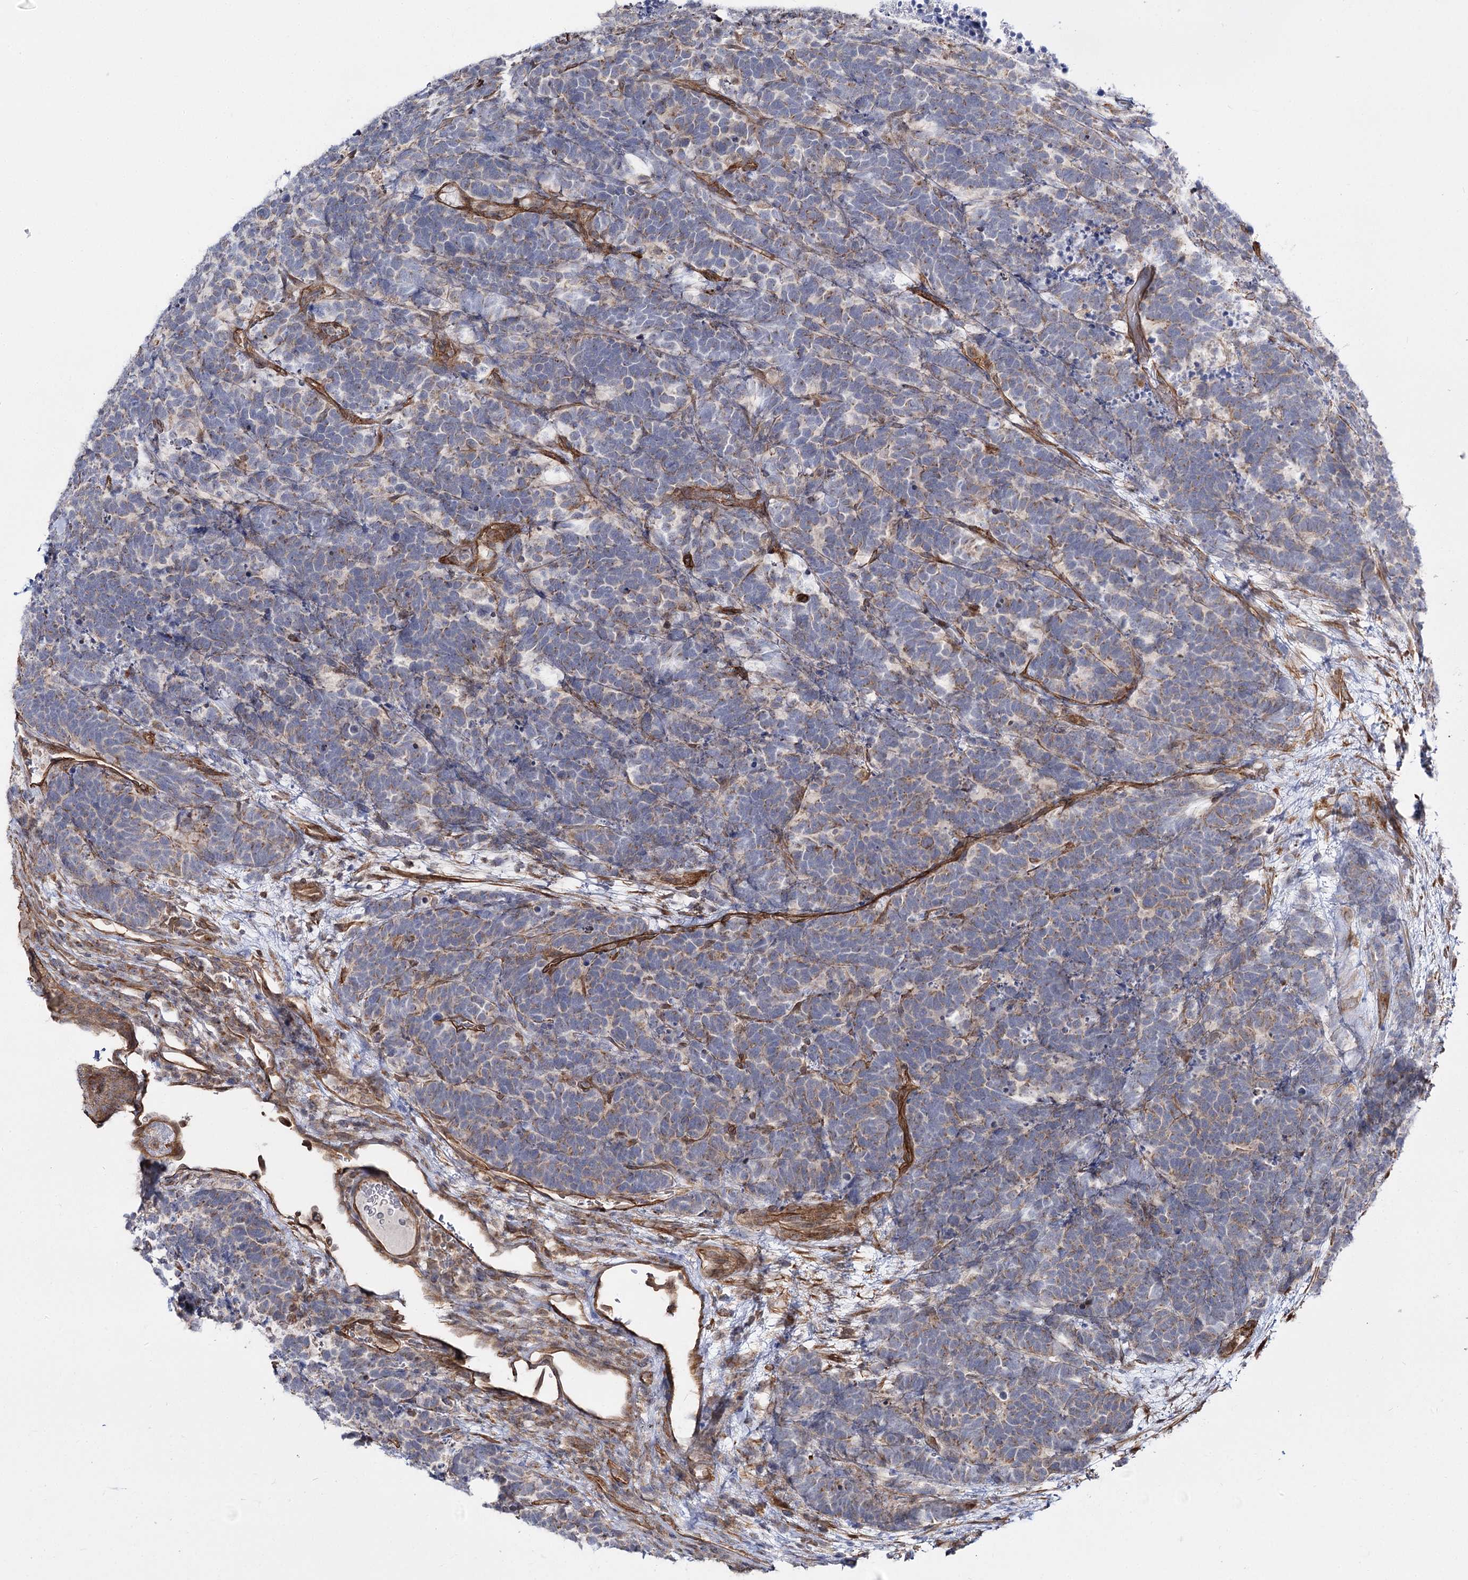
{"staining": {"intensity": "weak", "quantity": "<25%", "location": "cytoplasmic/membranous"}, "tissue": "carcinoid", "cell_type": "Tumor cells", "image_type": "cancer", "snomed": [{"axis": "morphology", "description": "Carcinoma, NOS"}, {"axis": "morphology", "description": "Carcinoid, malignant, NOS"}, {"axis": "topography", "description": "Urinary bladder"}], "caption": "Immunohistochemistry (IHC) histopathology image of human carcinoid stained for a protein (brown), which shows no expression in tumor cells.", "gene": "SH3BP5L", "patient": {"sex": "male", "age": 57}}